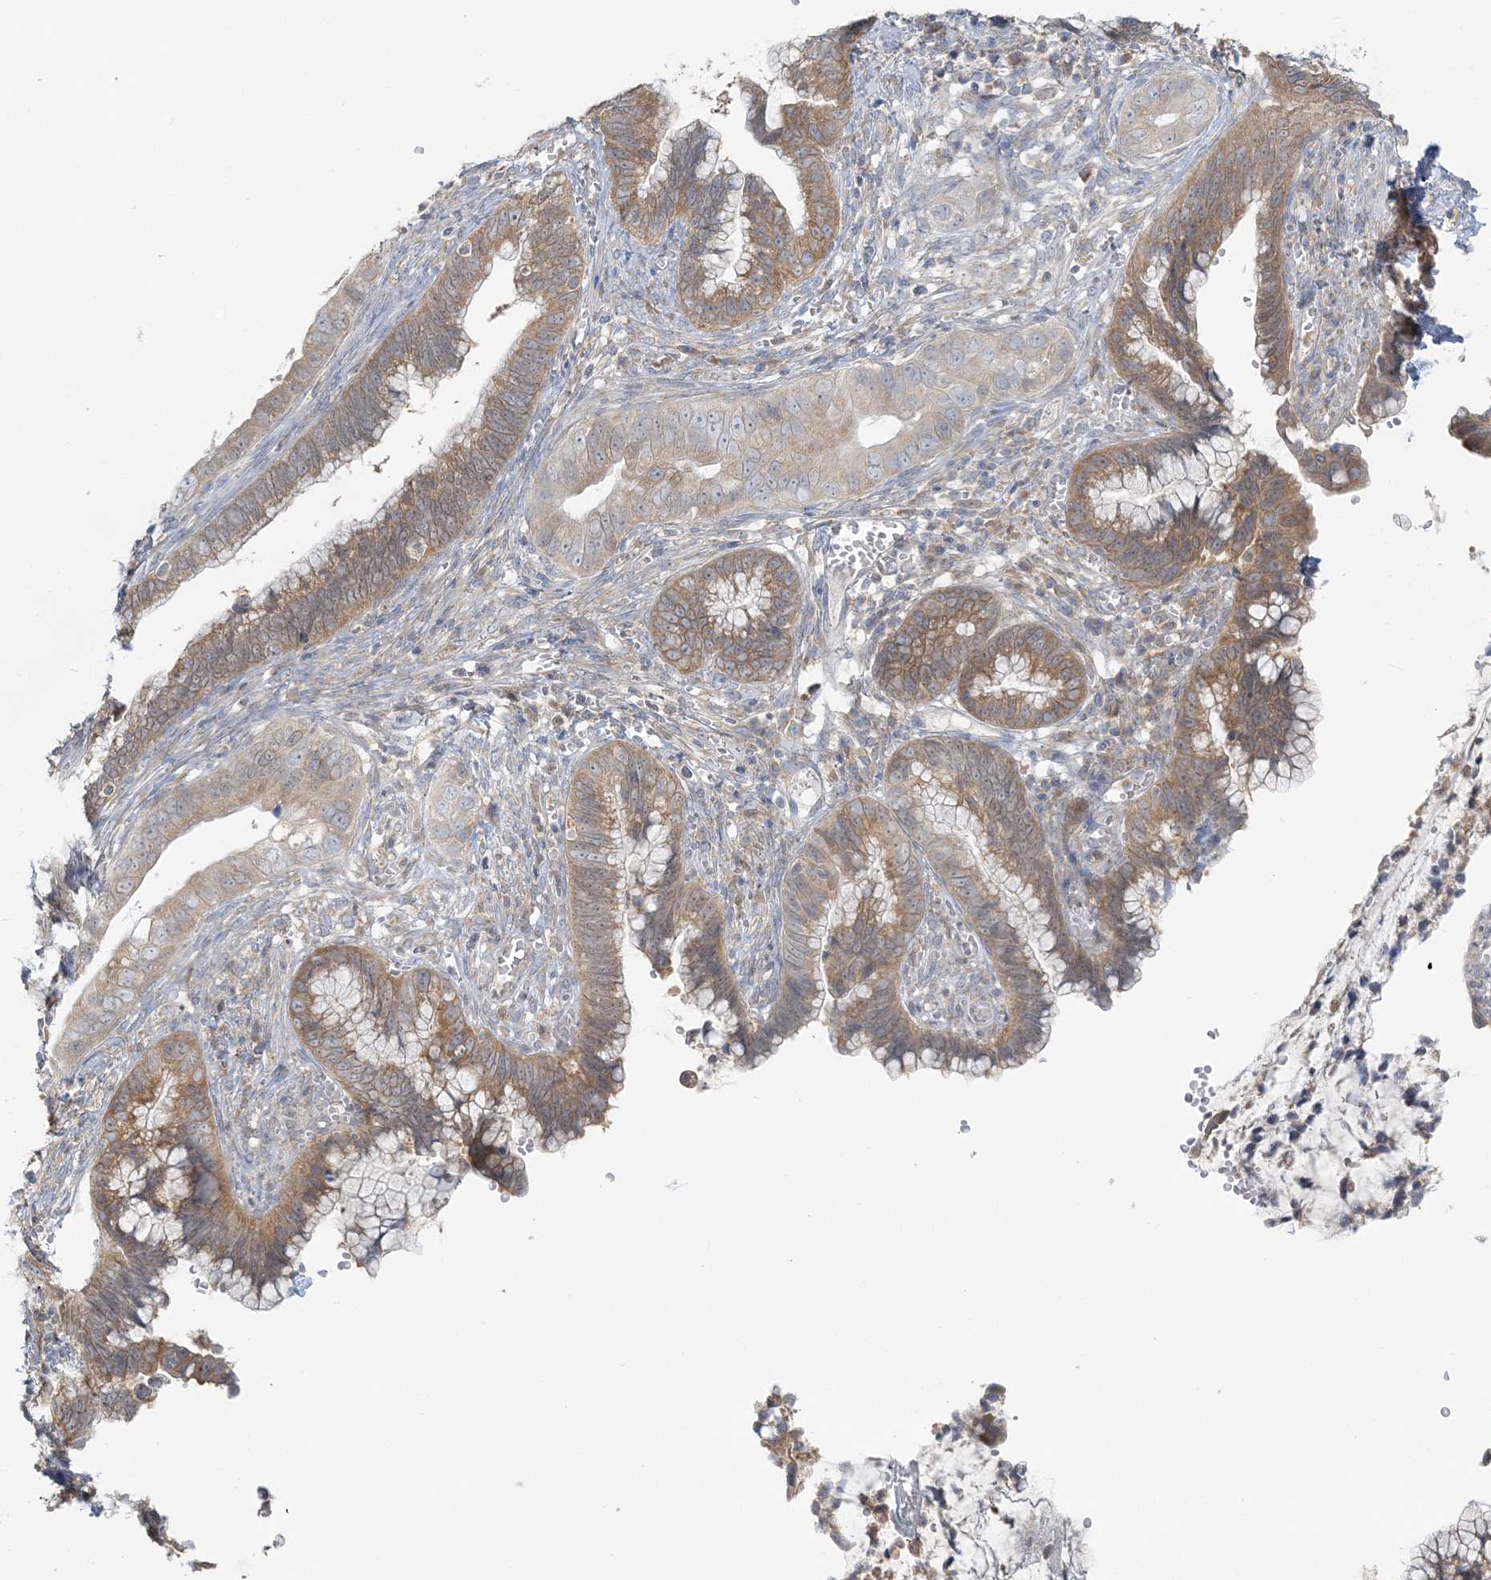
{"staining": {"intensity": "moderate", "quantity": ">75%", "location": "cytoplasmic/membranous"}, "tissue": "cervical cancer", "cell_type": "Tumor cells", "image_type": "cancer", "snomed": [{"axis": "morphology", "description": "Adenocarcinoma, NOS"}, {"axis": "topography", "description": "Cervix"}], "caption": "Human cervical adenocarcinoma stained with a brown dye shows moderate cytoplasmic/membranous positive expression in approximately >75% of tumor cells.", "gene": "EEFSEC", "patient": {"sex": "female", "age": 44}}